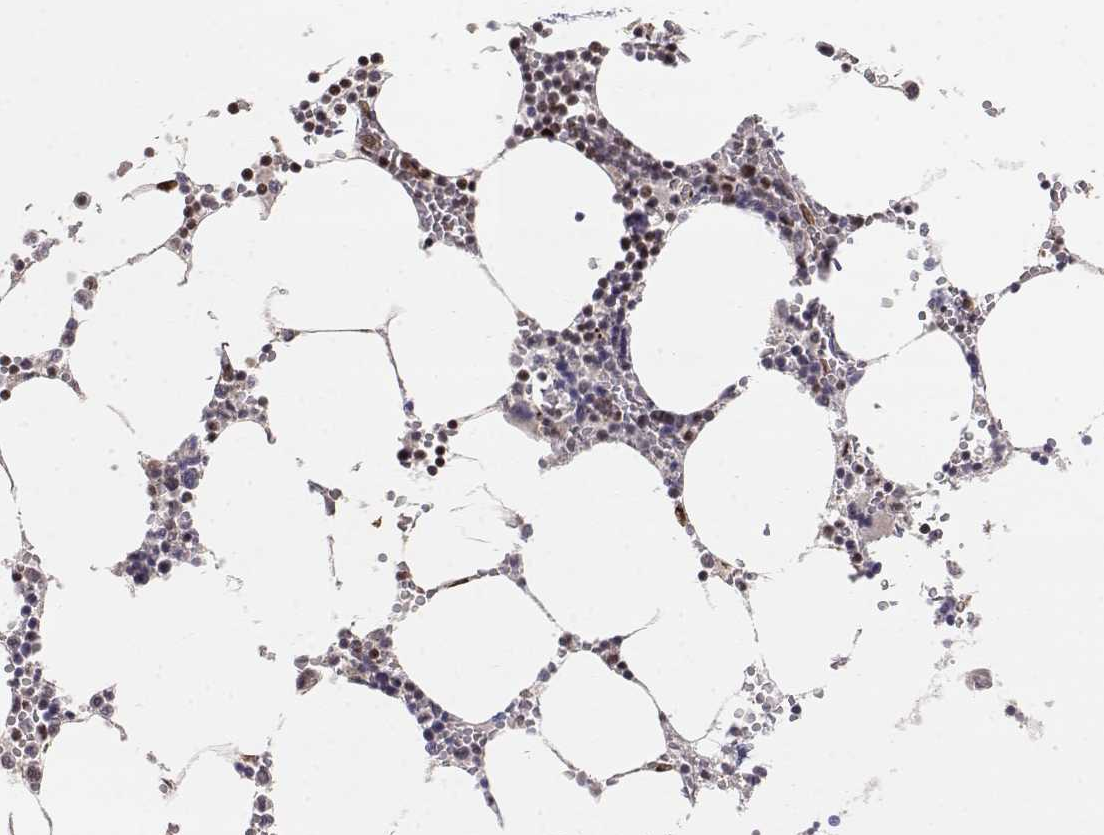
{"staining": {"intensity": "strong", "quantity": "<25%", "location": "cytoplasmic/membranous,nuclear"}, "tissue": "bone marrow", "cell_type": "Hematopoietic cells", "image_type": "normal", "snomed": [{"axis": "morphology", "description": "Normal tissue, NOS"}, {"axis": "topography", "description": "Bone marrow"}], "caption": "Benign bone marrow was stained to show a protein in brown. There is medium levels of strong cytoplasmic/membranous,nuclear staining in about <25% of hematopoietic cells.", "gene": "BRCA1", "patient": {"sex": "male", "age": 54}}